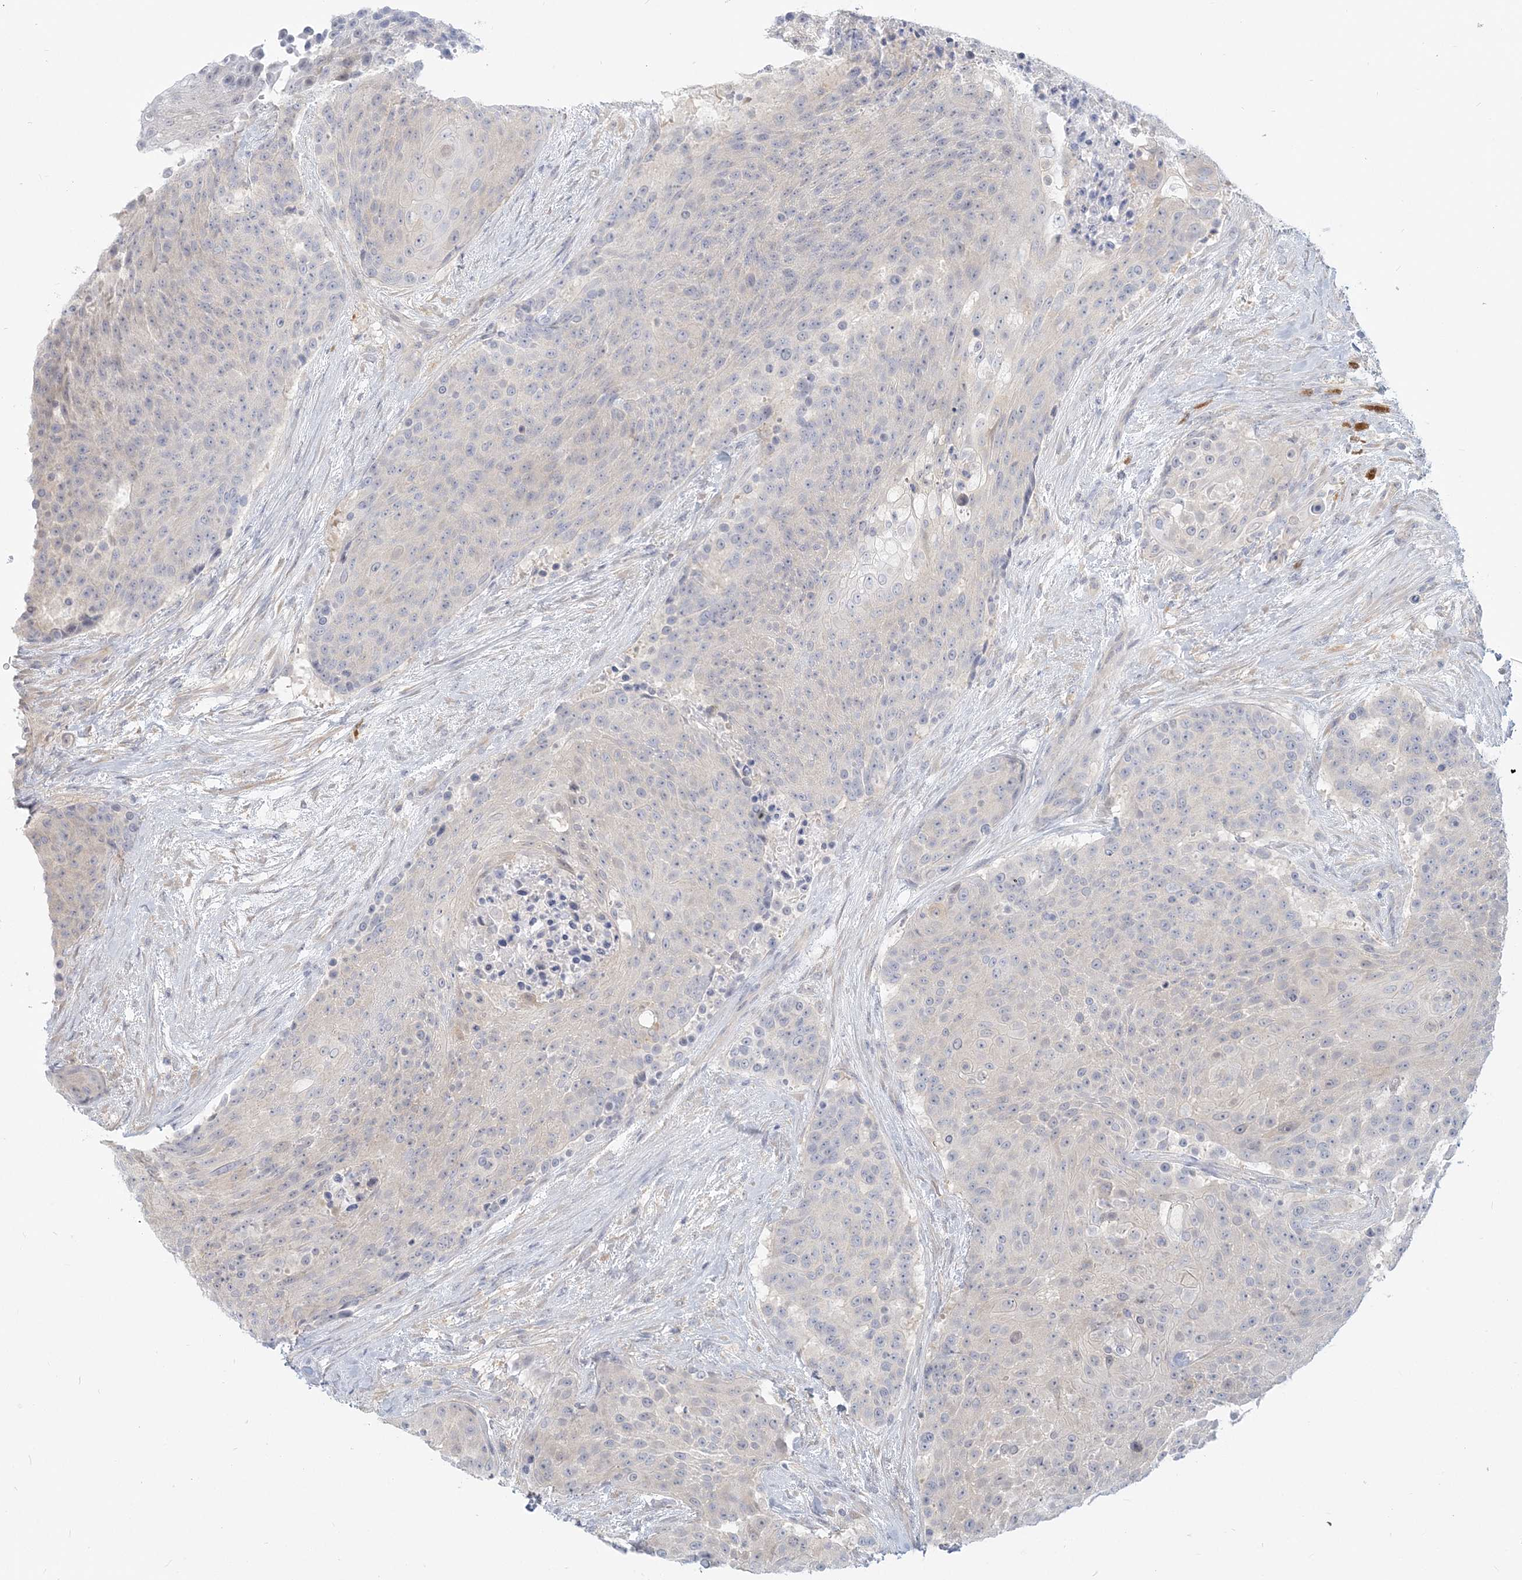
{"staining": {"intensity": "negative", "quantity": "none", "location": "none"}, "tissue": "urothelial cancer", "cell_type": "Tumor cells", "image_type": "cancer", "snomed": [{"axis": "morphology", "description": "Urothelial carcinoma, High grade"}, {"axis": "topography", "description": "Urinary bladder"}], "caption": "Immunohistochemistry (IHC) histopathology image of neoplastic tissue: human urothelial cancer stained with DAB (3,3'-diaminobenzidine) reveals no significant protein positivity in tumor cells. (DAB IHC, high magnification).", "gene": "GMPPA", "patient": {"sex": "female", "age": 63}}